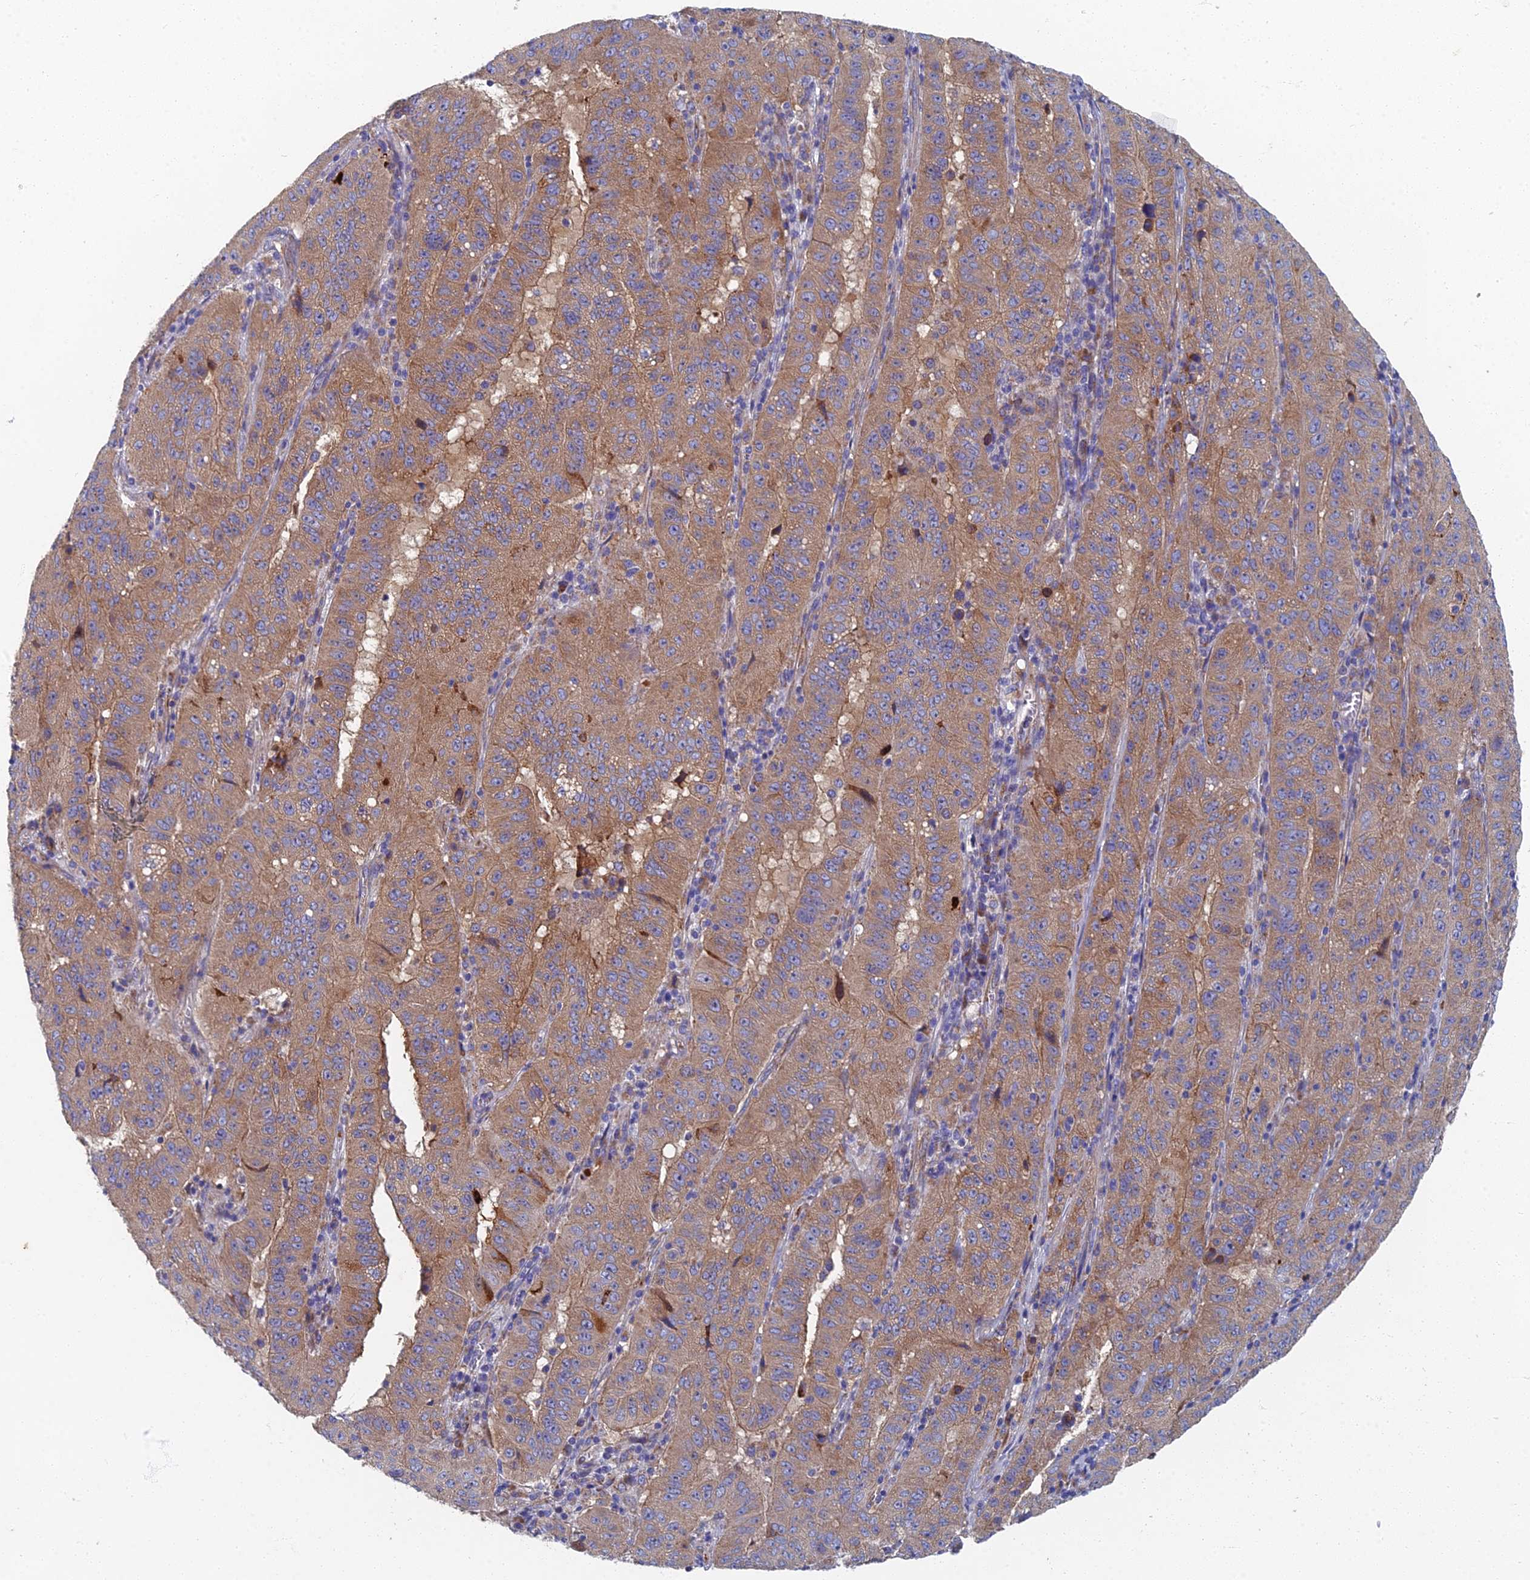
{"staining": {"intensity": "moderate", "quantity": ">75%", "location": "cytoplasmic/membranous"}, "tissue": "pancreatic cancer", "cell_type": "Tumor cells", "image_type": "cancer", "snomed": [{"axis": "morphology", "description": "Adenocarcinoma, NOS"}, {"axis": "topography", "description": "Pancreas"}], "caption": "Pancreatic cancer (adenocarcinoma) tissue displays moderate cytoplasmic/membranous positivity in about >75% of tumor cells, visualized by immunohistochemistry.", "gene": "RNASEK", "patient": {"sex": "male", "age": 63}}